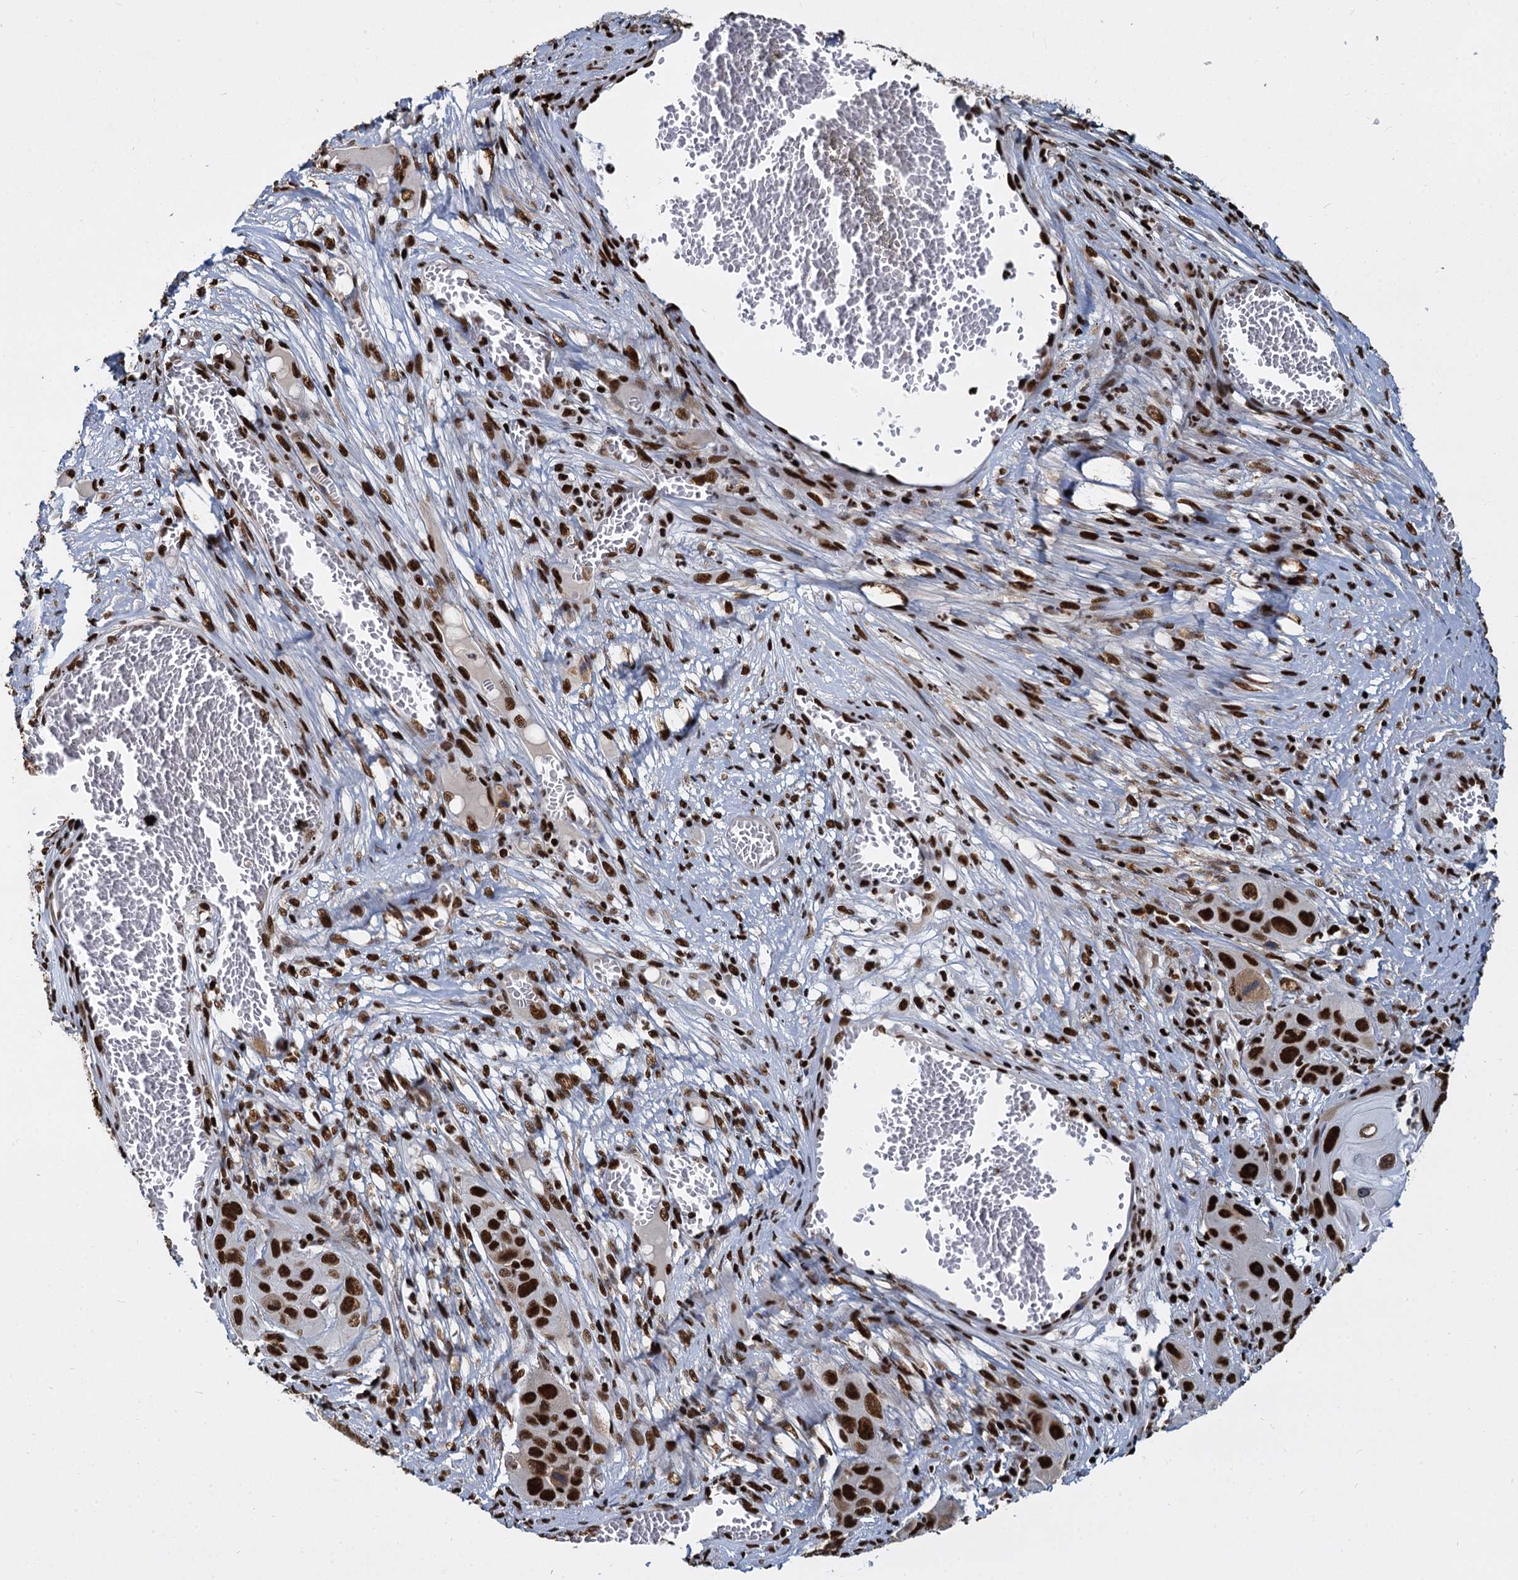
{"staining": {"intensity": "strong", "quantity": ">75%", "location": "nuclear"}, "tissue": "skin cancer", "cell_type": "Tumor cells", "image_type": "cancer", "snomed": [{"axis": "morphology", "description": "Squamous cell carcinoma, NOS"}, {"axis": "topography", "description": "Skin"}], "caption": "Immunohistochemical staining of human skin cancer displays high levels of strong nuclear staining in approximately >75% of tumor cells.", "gene": "DCPS", "patient": {"sex": "male", "age": 55}}